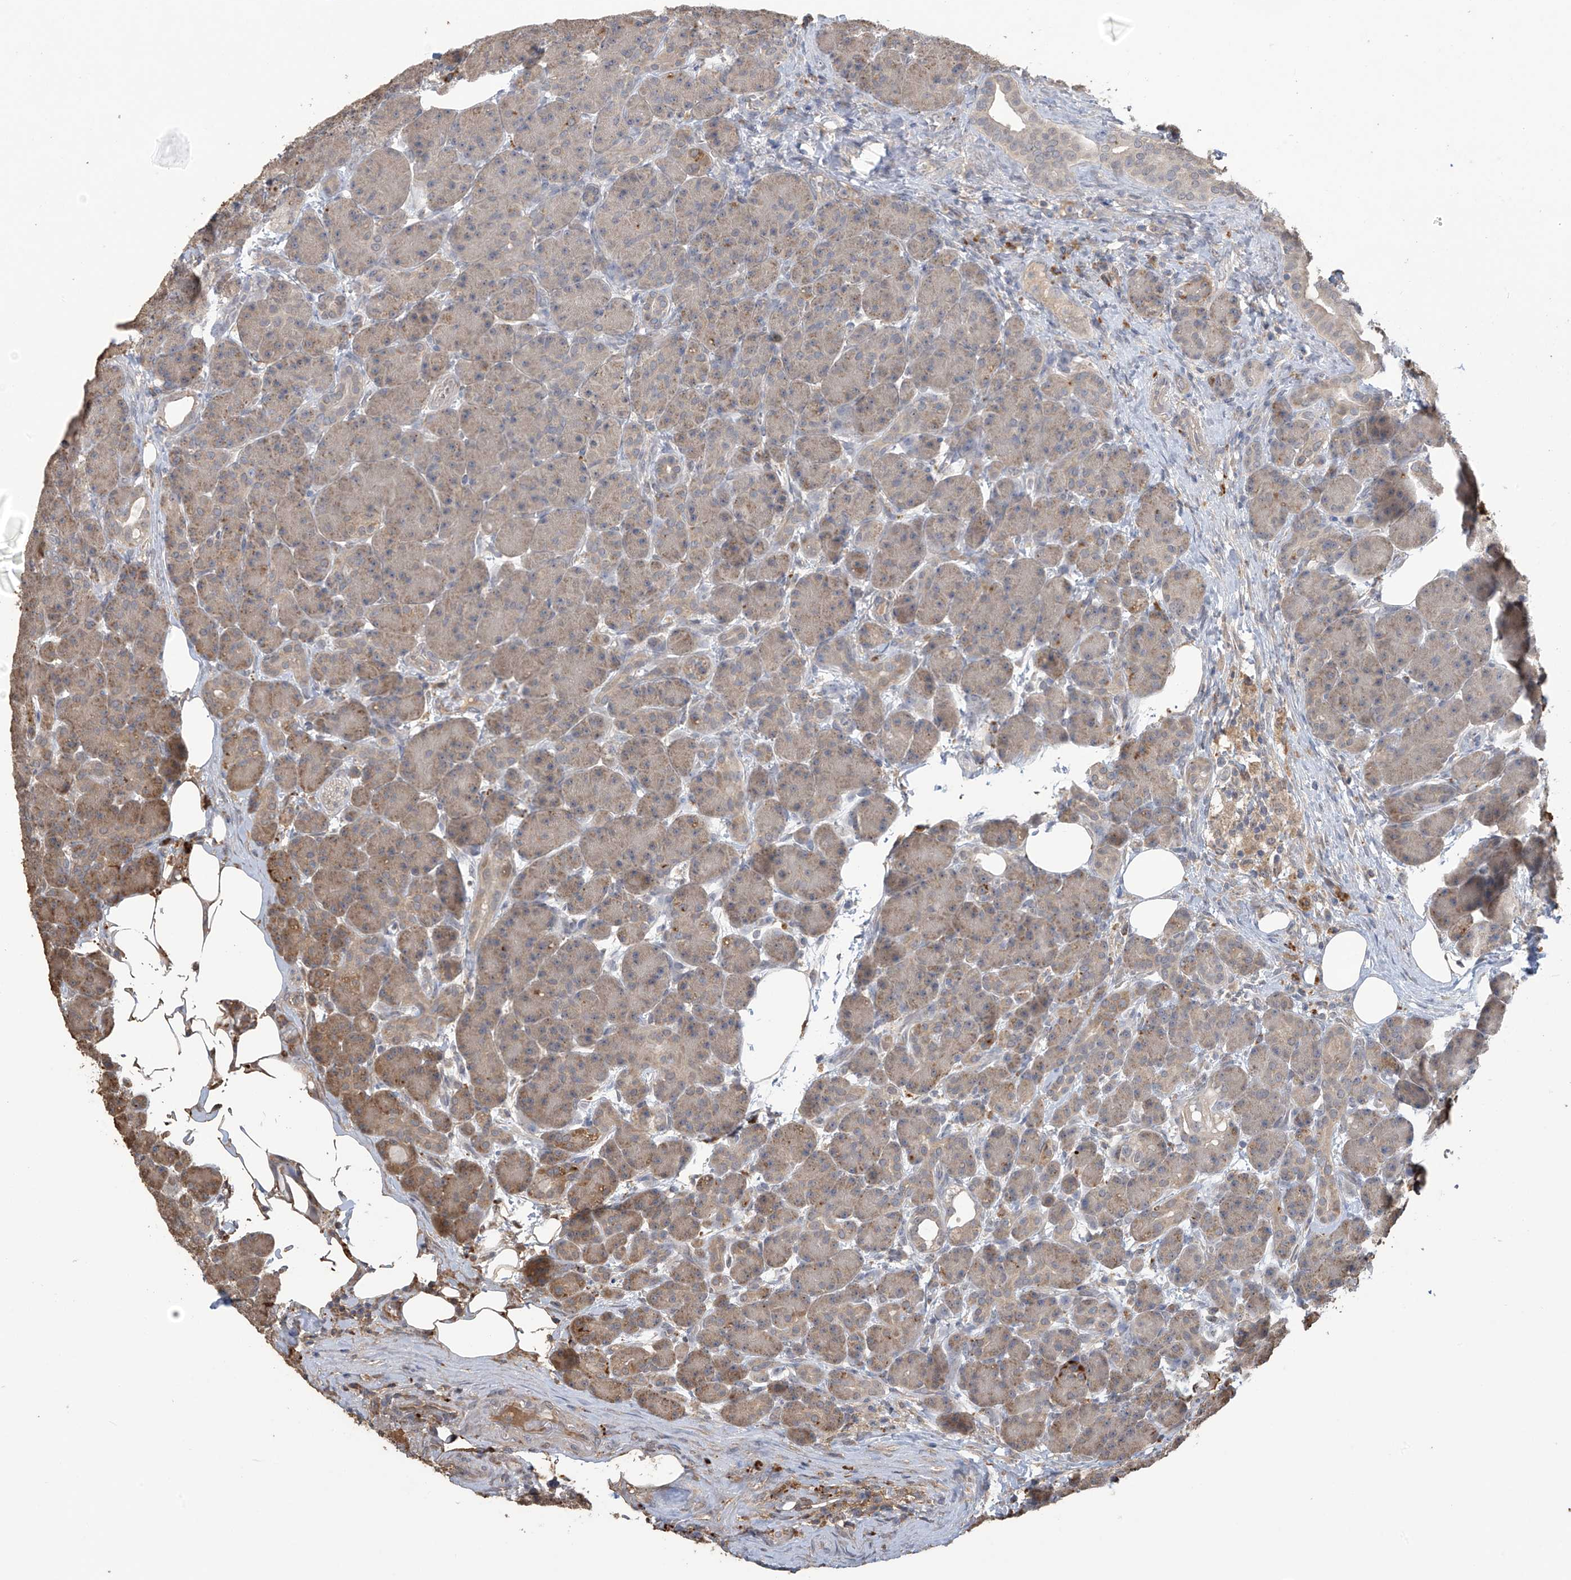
{"staining": {"intensity": "moderate", "quantity": ">75%", "location": "cytoplasmic/membranous"}, "tissue": "pancreas", "cell_type": "Exocrine glandular cells", "image_type": "normal", "snomed": [{"axis": "morphology", "description": "Normal tissue, NOS"}, {"axis": "topography", "description": "Pancreas"}], "caption": "Moderate cytoplasmic/membranous positivity is identified in approximately >75% of exocrine glandular cells in benign pancreas.", "gene": "SLFN14", "patient": {"sex": "male", "age": 63}}